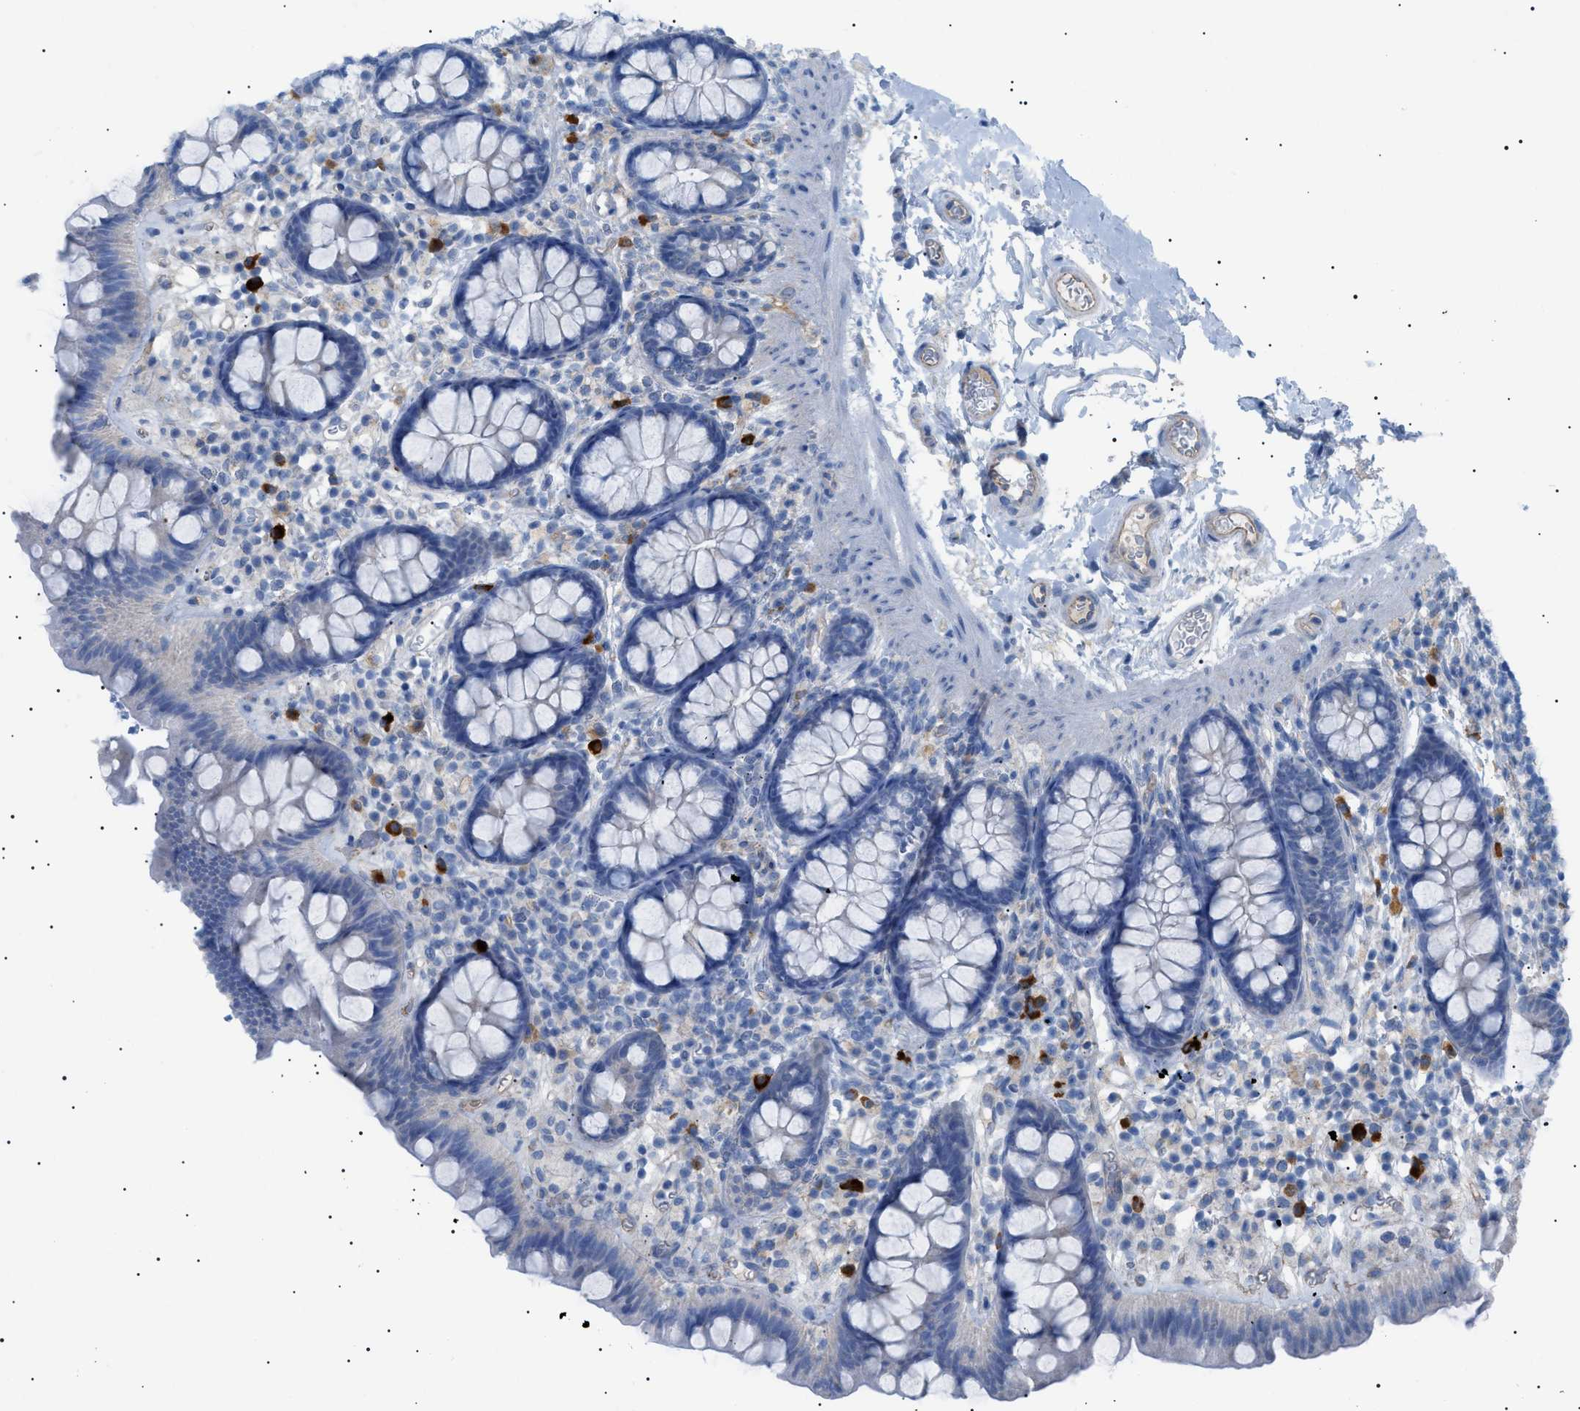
{"staining": {"intensity": "negative", "quantity": "none", "location": "none"}, "tissue": "colon", "cell_type": "Endothelial cells", "image_type": "normal", "snomed": [{"axis": "morphology", "description": "Normal tissue, NOS"}, {"axis": "topography", "description": "Colon"}], "caption": "This is a image of immunohistochemistry (IHC) staining of normal colon, which shows no staining in endothelial cells. Nuclei are stained in blue.", "gene": "ADAMTS1", "patient": {"sex": "female", "age": 80}}